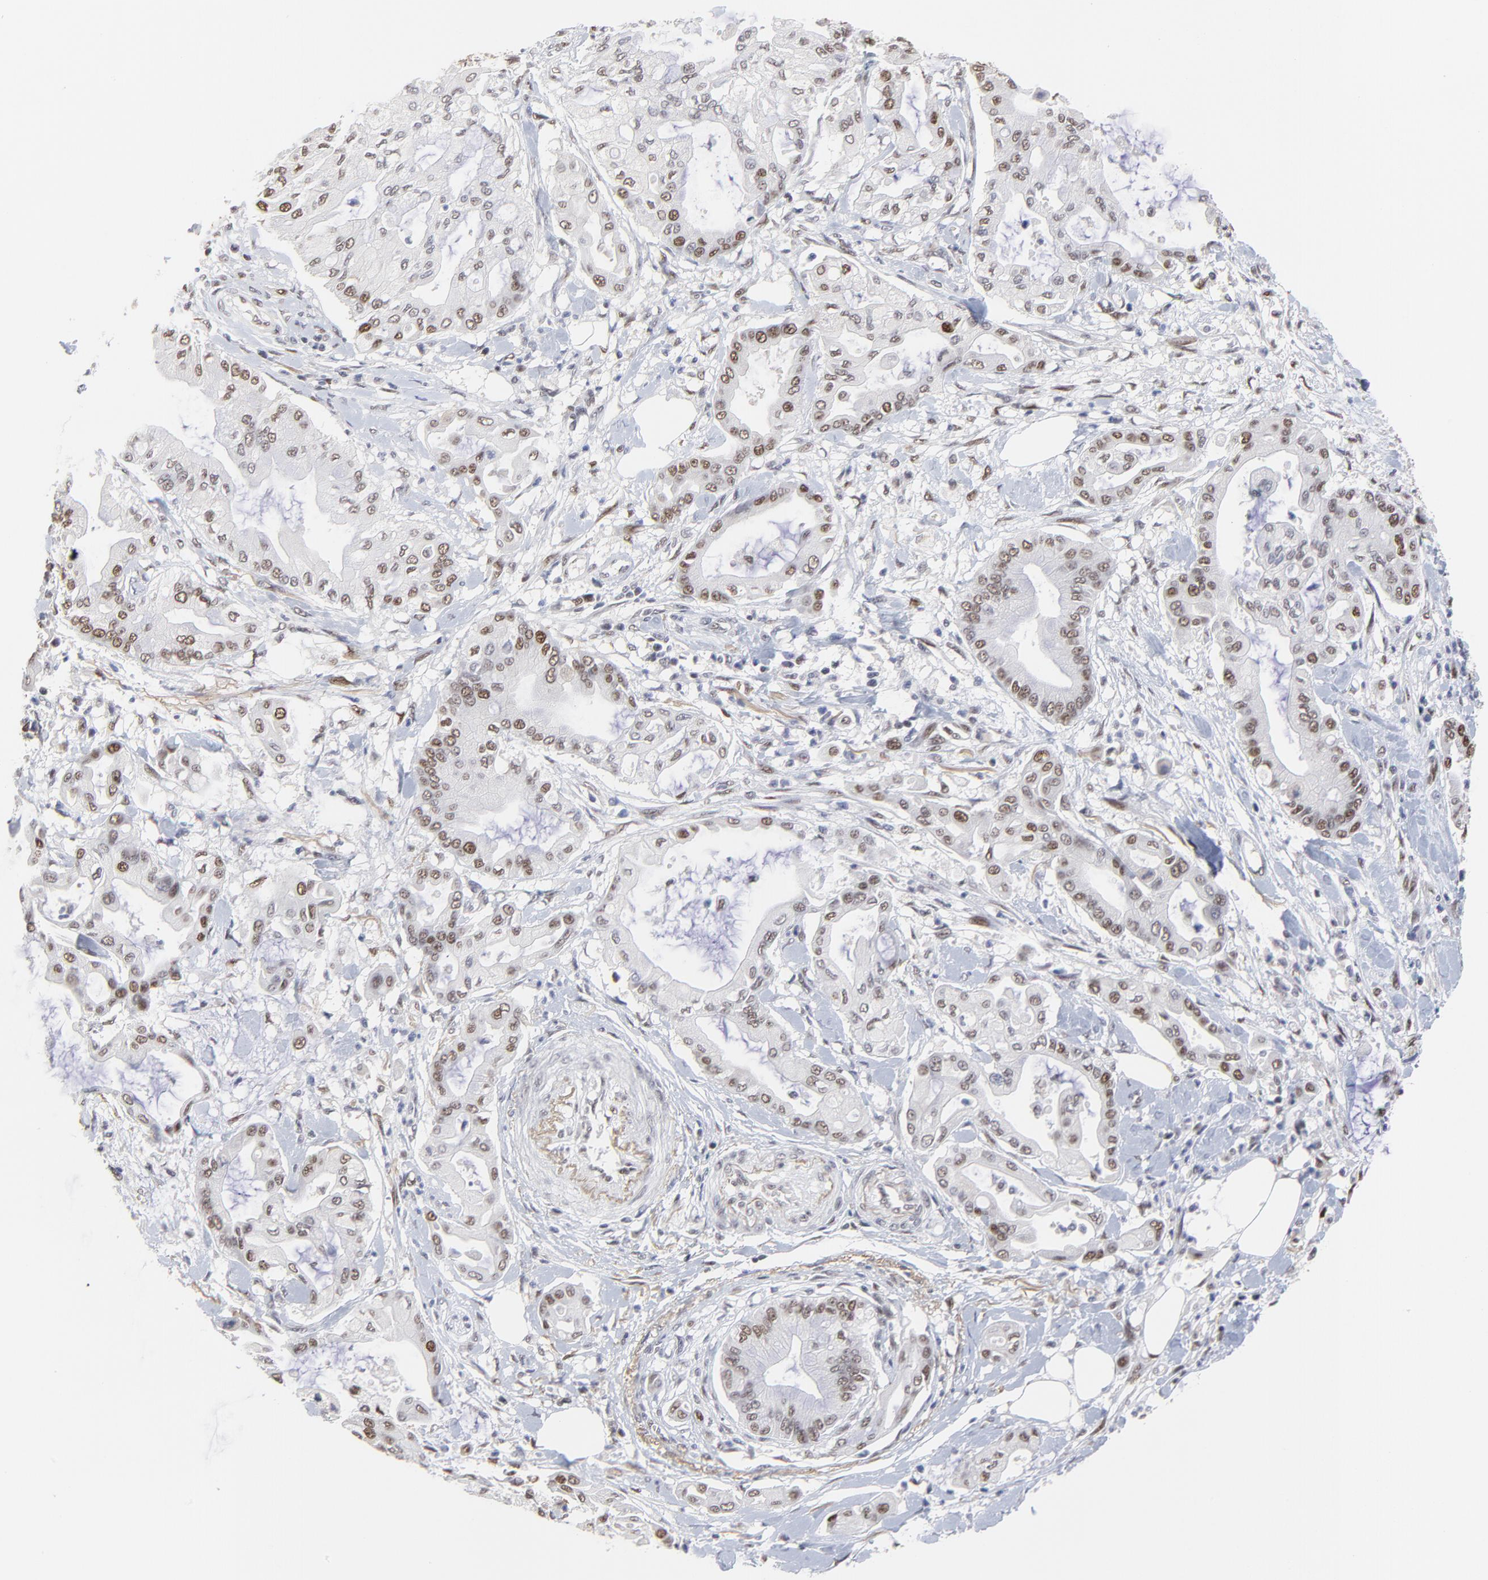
{"staining": {"intensity": "weak", "quantity": ">75%", "location": "nuclear"}, "tissue": "pancreatic cancer", "cell_type": "Tumor cells", "image_type": "cancer", "snomed": [{"axis": "morphology", "description": "Adenocarcinoma, NOS"}, {"axis": "morphology", "description": "Adenocarcinoma, metastatic, NOS"}, {"axis": "topography", "description": "Lymph node"}, {"axis": "topography", "description": "Pancreas"}, {"axis": "topography", "description": "Duodenum"}], "caption": "An immunohistochemistry histopathology image of tumor tissue is shown. Protein staining in brown shows weak nuclear positivity in pancreatic cancer within tumor cells. The staining was performed using DAB (3,3'-diaminobenzidine) to visualize the protein expression in brown, while the nuclei were stained in blue with hematoxylin (Magnification: 20x).", "gene": "OGFOD1", "patient": {"sex": "female", "age": 64}}